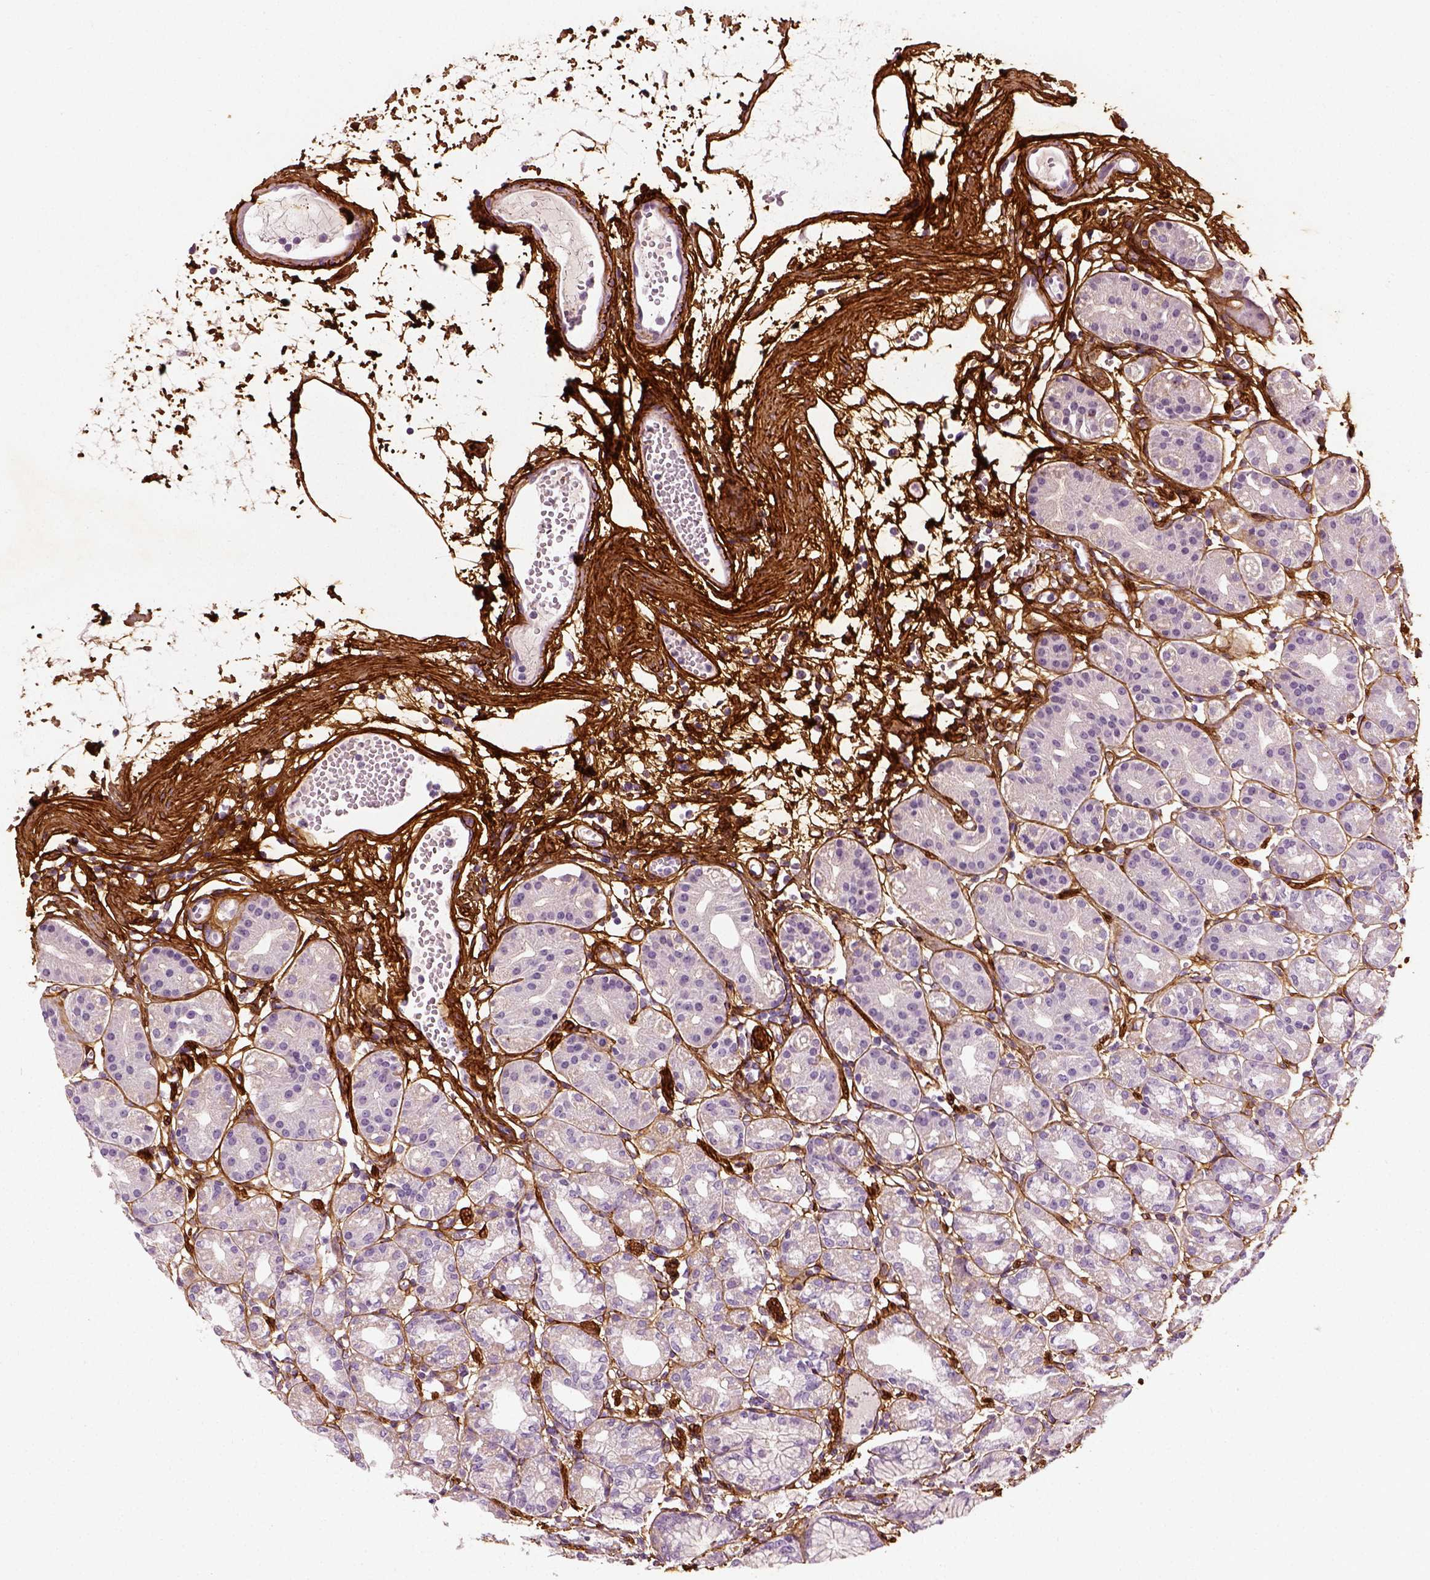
{"staining": {"intensity": "negative", "quantity": "none", "location": "none"}, "tissue": "stomach", "cell_type": "Glandular cells", "image_type": "normal", "snomed": [{"axis": "morphology", "description": "Normal tissue, NOS"}, {"axis": "topography", "description": "Skeletal muscle"}, {"axis": "topography", "description": "Stomach"}], "caption": "Immunohistochemical staining of unremarkable human stomach demonstrates no significant staining in glandular cells. Brightfield microscopy of immunohistochemistry (IHC) stained with DAB (3,3'-diaminobenzidine) (brown) and hematoxylin (blue), captured at high magnification.", "gene": "COL6A2", "patient": {"sex": "female", "age": 57}}